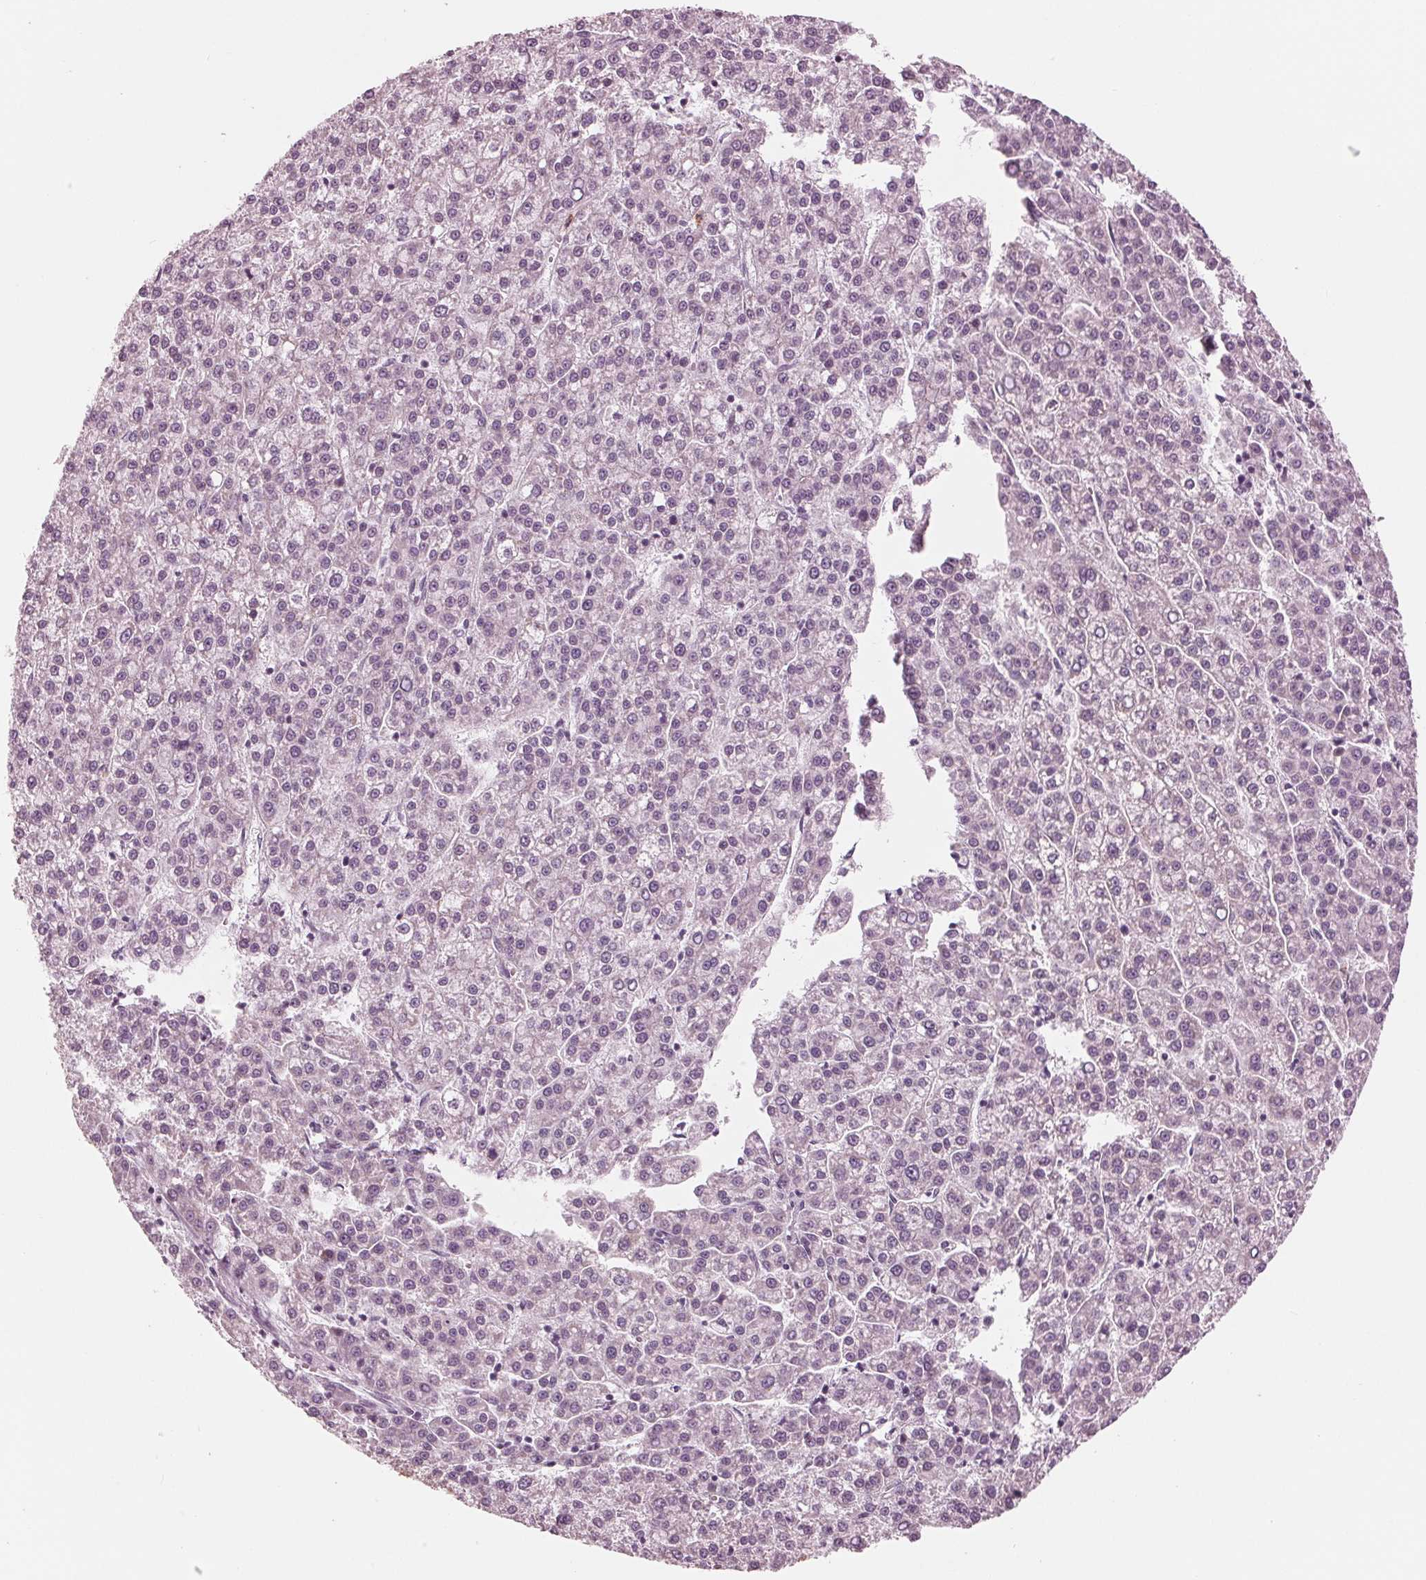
{"staining": {"intensity": "weak", "quantity": "<25%", "location": "cytoplasmic/membranous"}, "tissue": "liver cancer", "cell_type": "Tumor cells", "image_type": "cancer", "snomed": [{"axis": "morphology", "description": "Carcinoma, Hepatocellular, NOS"}, {"axis": "topography", "description": "Liver"}], "caption": "Immunohistochemical staining of human liver cancer (hepatocellular carcinoma) reveals no significant expression in tumor cells.", "gene": "CLN6", "patient": {"sex": "female", "age": 58}}